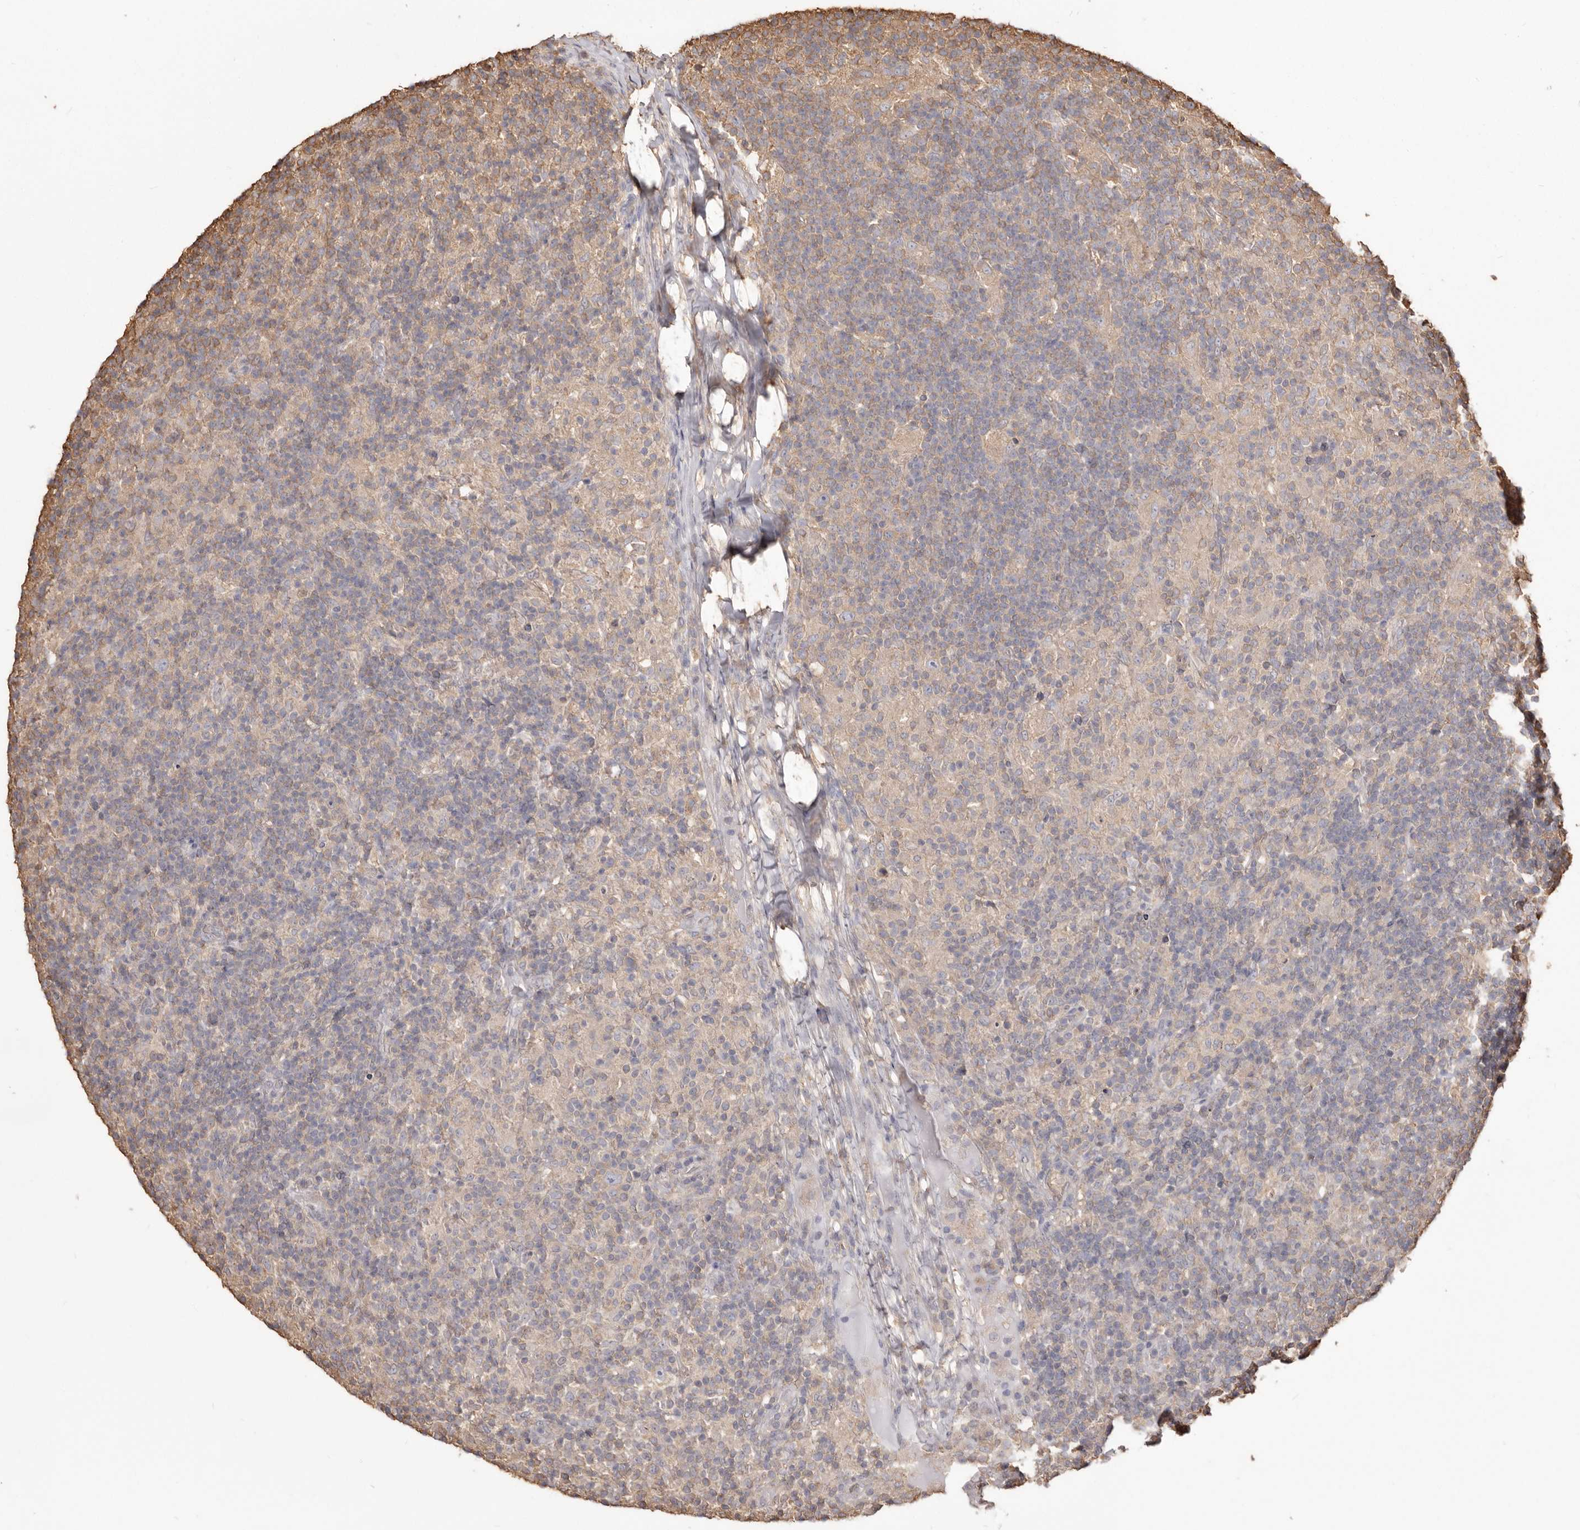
{"staining": {"intensity": "weak", "quantity": "<25%", "location": "cytoplasmic/membranous"}, "tissue": "lymphoma", "cell_type": "Tumor cells", "image_type": "cancer", "snomed": [{"axis": "morphology", "description": "Hodgkin's disease, NOS"}, {"axis": "topography", "description": "Lymph node"}], "caption": "Immunohistochemistry of human Hodgkin's disease shows no expression in tumor cells.", "gene": "PKM", "patient": {"sex": "male", "age": 70}}